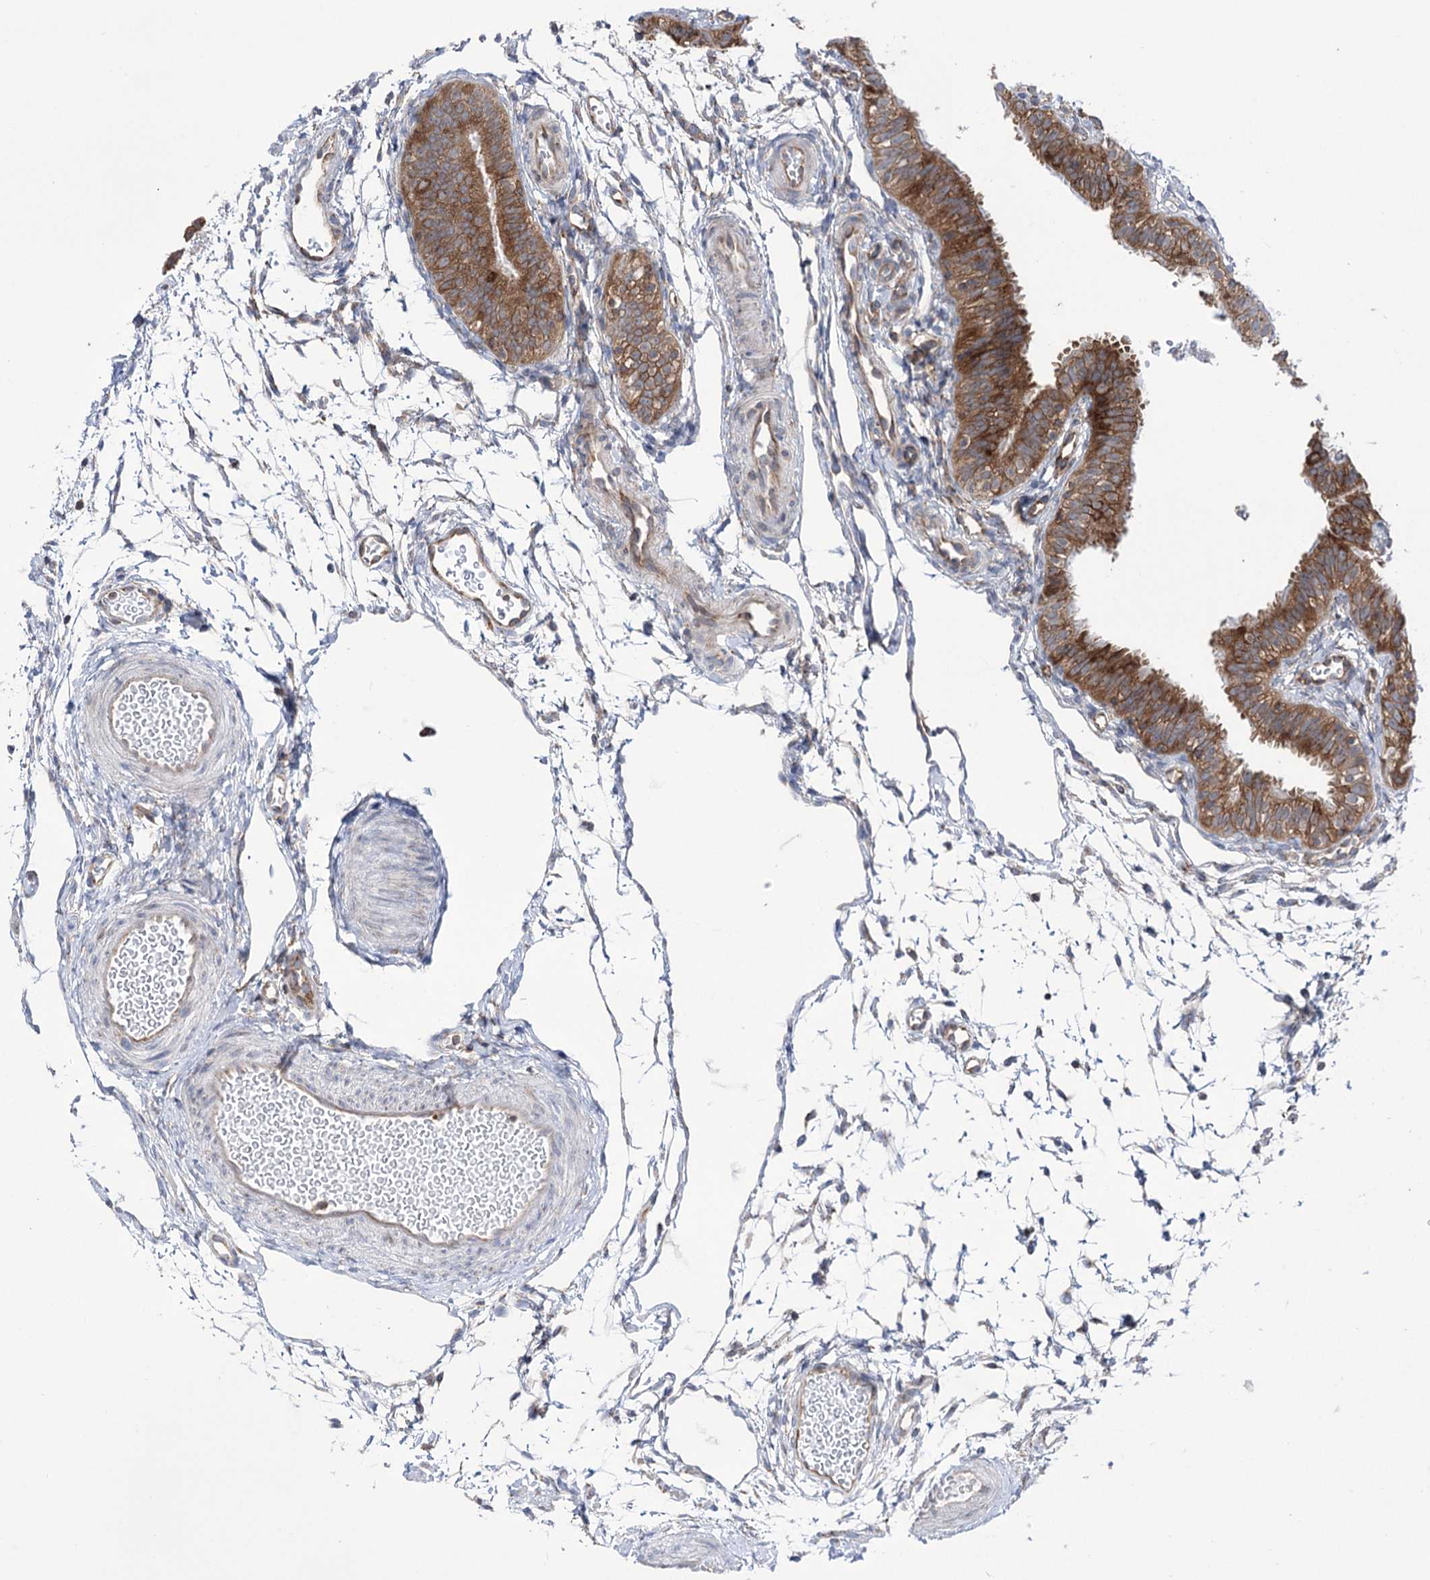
{"staining": {"intensity": "moderate", "quantity": ">75%", "location": "cytoplasmic/membranous"}, "tissue": "fallopian tube", "cell_type": "Glandular cells", "image_type": "normal", "snomed": [{"axis": "morphology", "description": "Normal tissue, NOS"}, {"axis": "topography", "description": "Fallopian tube"}], "caption": "Immunohistochemical staining of unremarkable fallopian tube reveals >75% levels of moderate cytoplasmic/membranous protein expression in approximately >75% of glandular cells.", "gene": "ZNF622", "patient": {"sex": "female", "age": 35}}